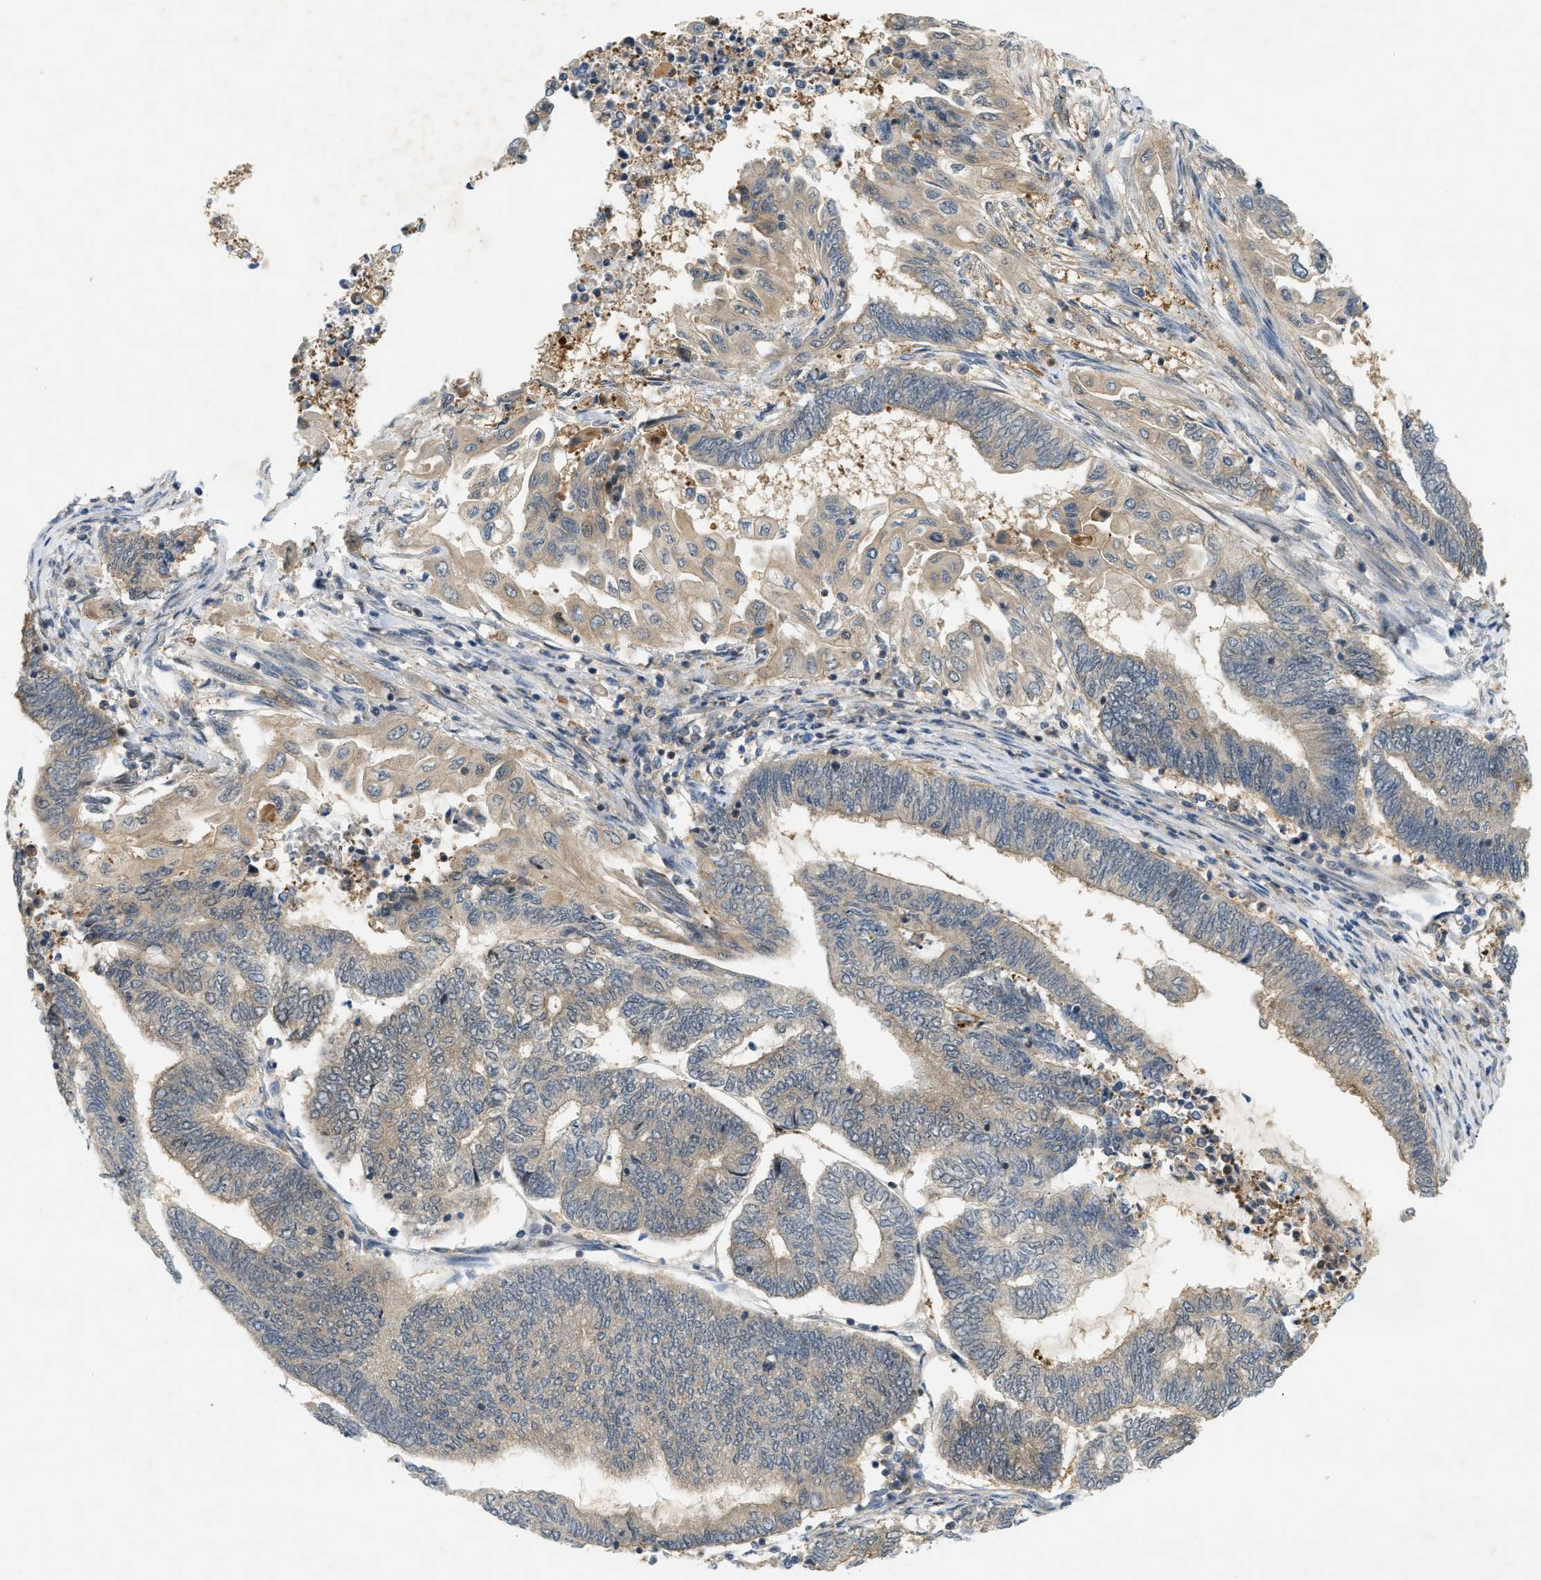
{"staining": {"intensity": "weak", "quantity": "<25%", "location": "cytoplasmic/membranous"}, "tissue": "endometrial cancer", "cell_type": "Tumor cells", "image_type": "cancer", "snomed": [{"axis": "morphology", "description": "Adenocarcinoma, NOS"}, {"axis": "topography", "description": "Uterus"}, {"axis": "topography", "description": "Endometrium"}], "caption": "High magnification brightfield microscopy of adenocarcinoma (endometrial) stained with DAB (brown) and counterstained with hematoxylin (blue): tumor cells show no significant staining.", "gene": "PDCL3", "patient": {"sex": "female", "age": 70}}